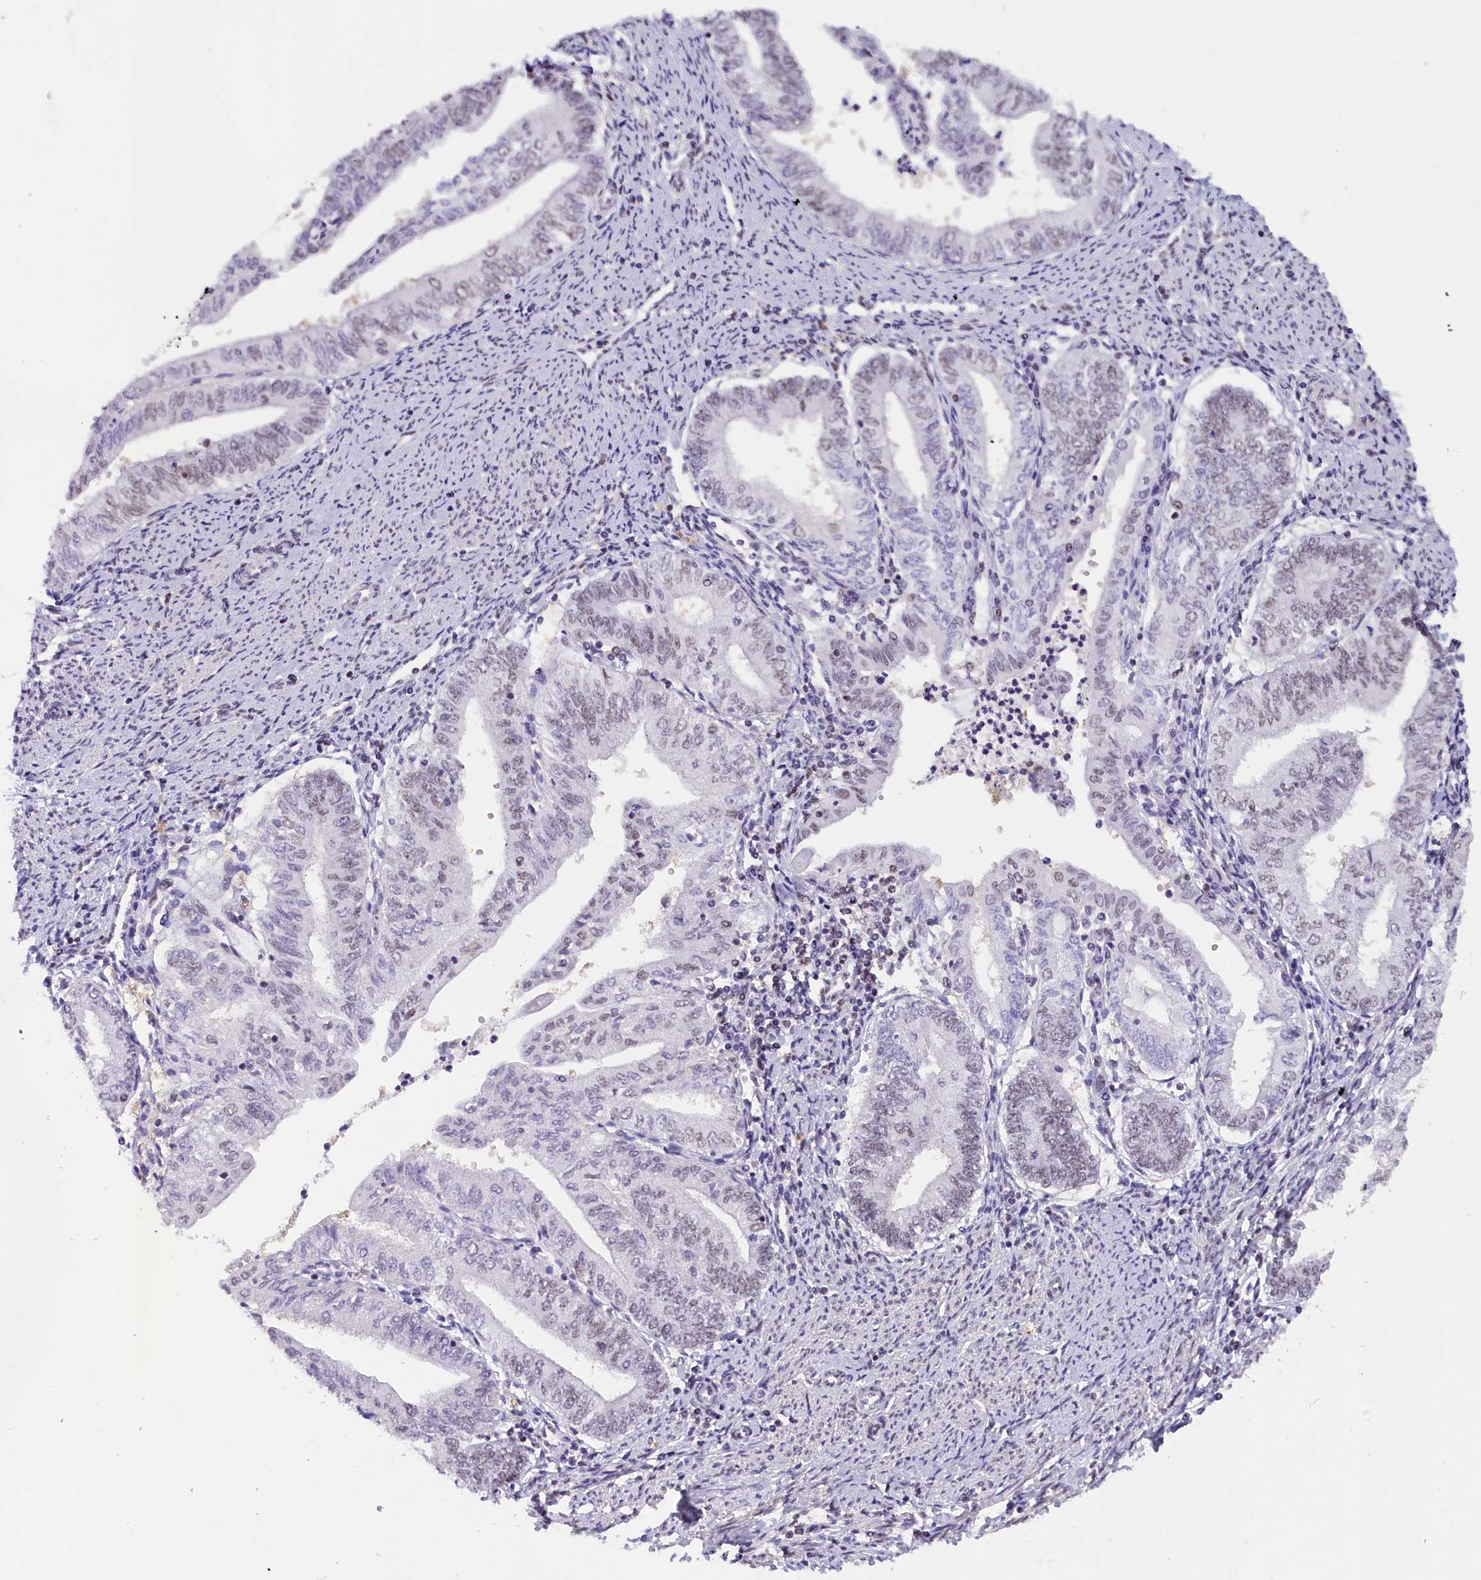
{"staining": {"intensity": "negative", "quantity": "none", "location": "none"}, "tissue": "endometrial cancer", "cell_type": "Tumor cells", "image_type": "cancer", "snomed": [{"axis": "morphology", "description": "Adenocarcinoma, NOS"}, {"axis": "topography", "description": "Endometrium"}], "caption": "Tumor cells are negative for protein expression in human endometrial cancer (adenocarcinoma).", "gene": "ZC3H4", "patient": {"sex": "female", "age": 66}}